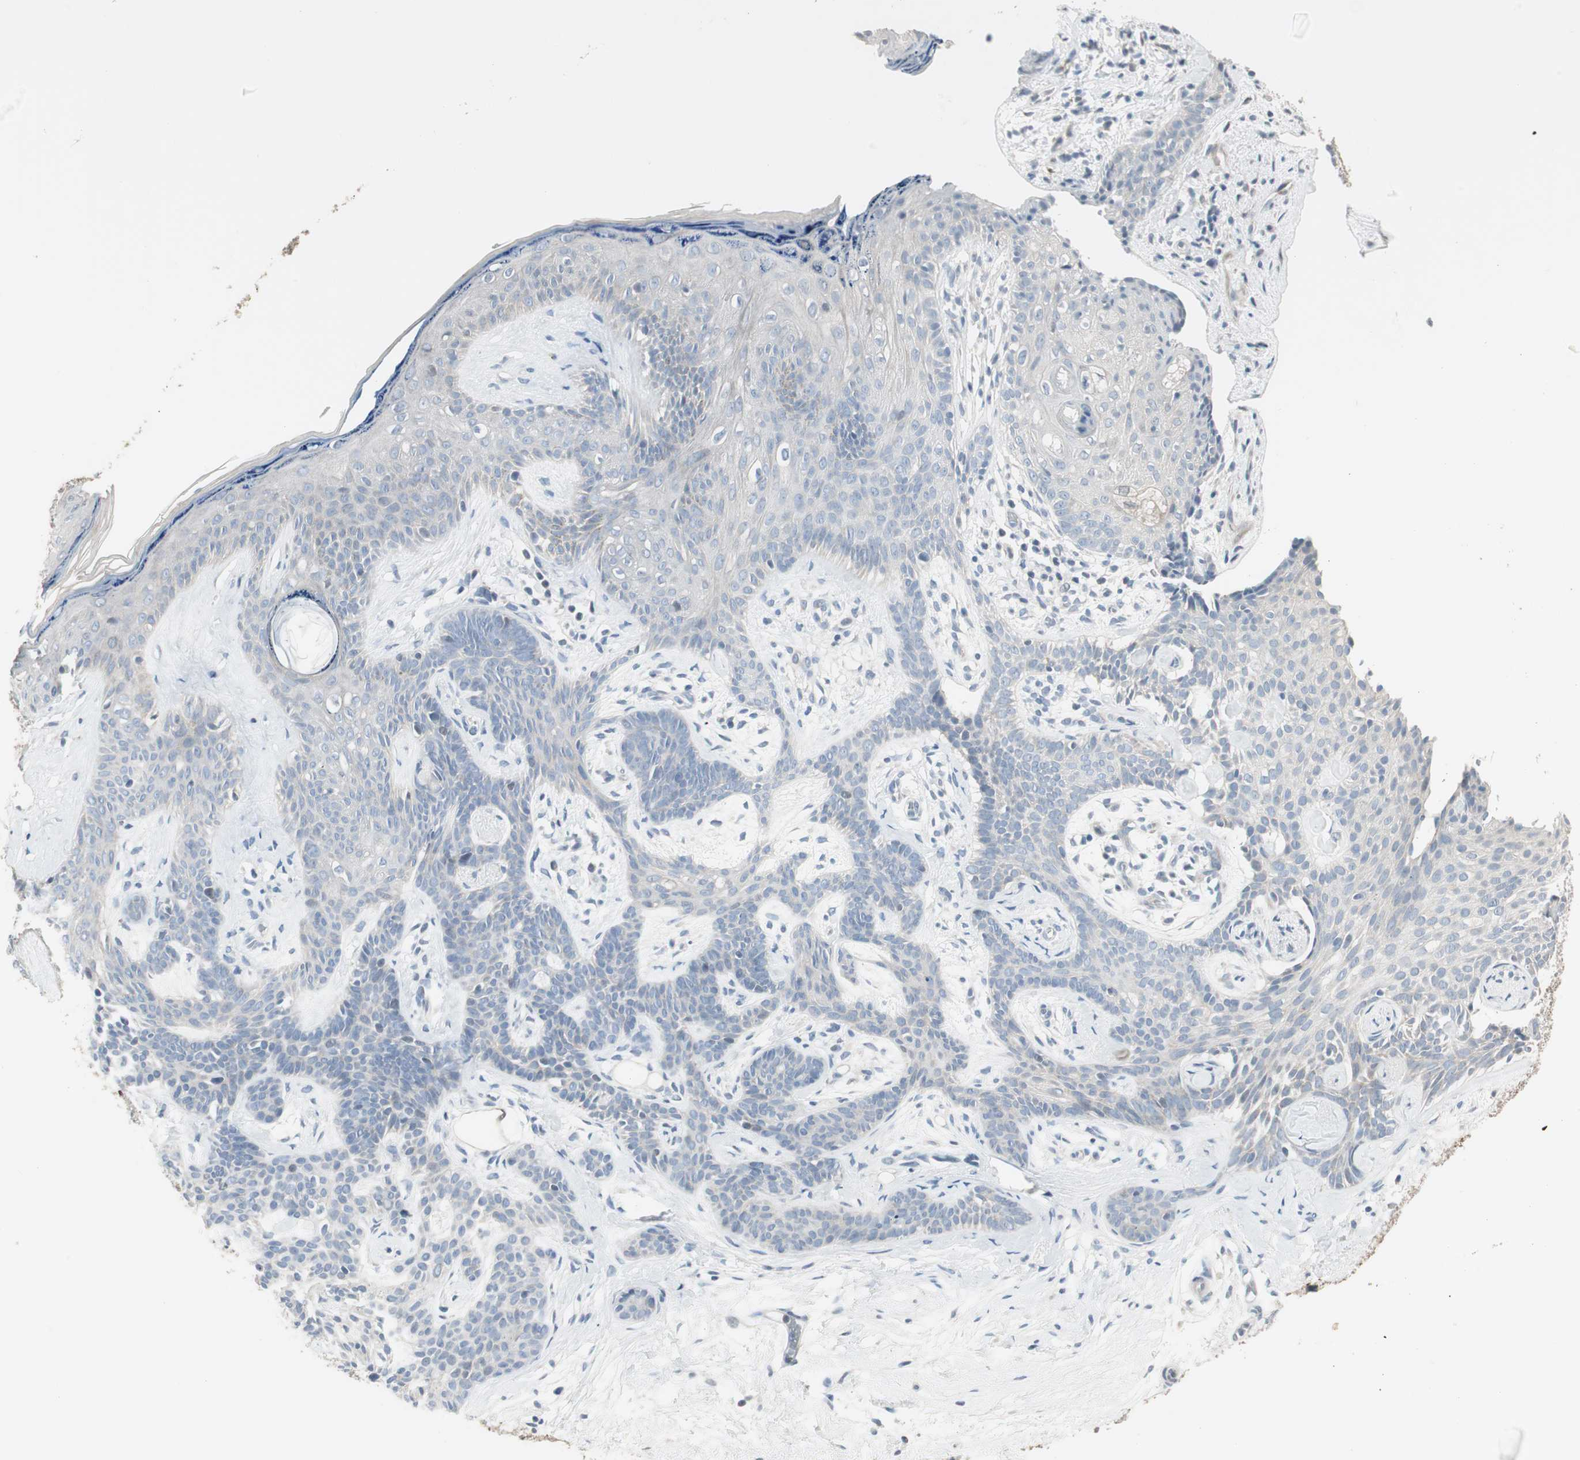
{"staining": {"intensity": "negative", "quantity": "none", "location": "none"}, "tissue": "skin cancer", "cell_type": "Tumor cells", "image_type": "cancer", "snomed": [{"axis": "morphology", "description": "Developmental malformation"}, {"axis": "morphology", "description": "Basal cell carcinoma"}, {"axis": "topography", "description": "Skin"}], "caption": "Immunohistochemistry photomicrograph of neoplastic tissue: human skin basal cell carcinoma stained with DAB exhibits no significant protein expression in tumor cells.", "gene": "PDZK1", "patient": {"sex": "female", "age": 62}}